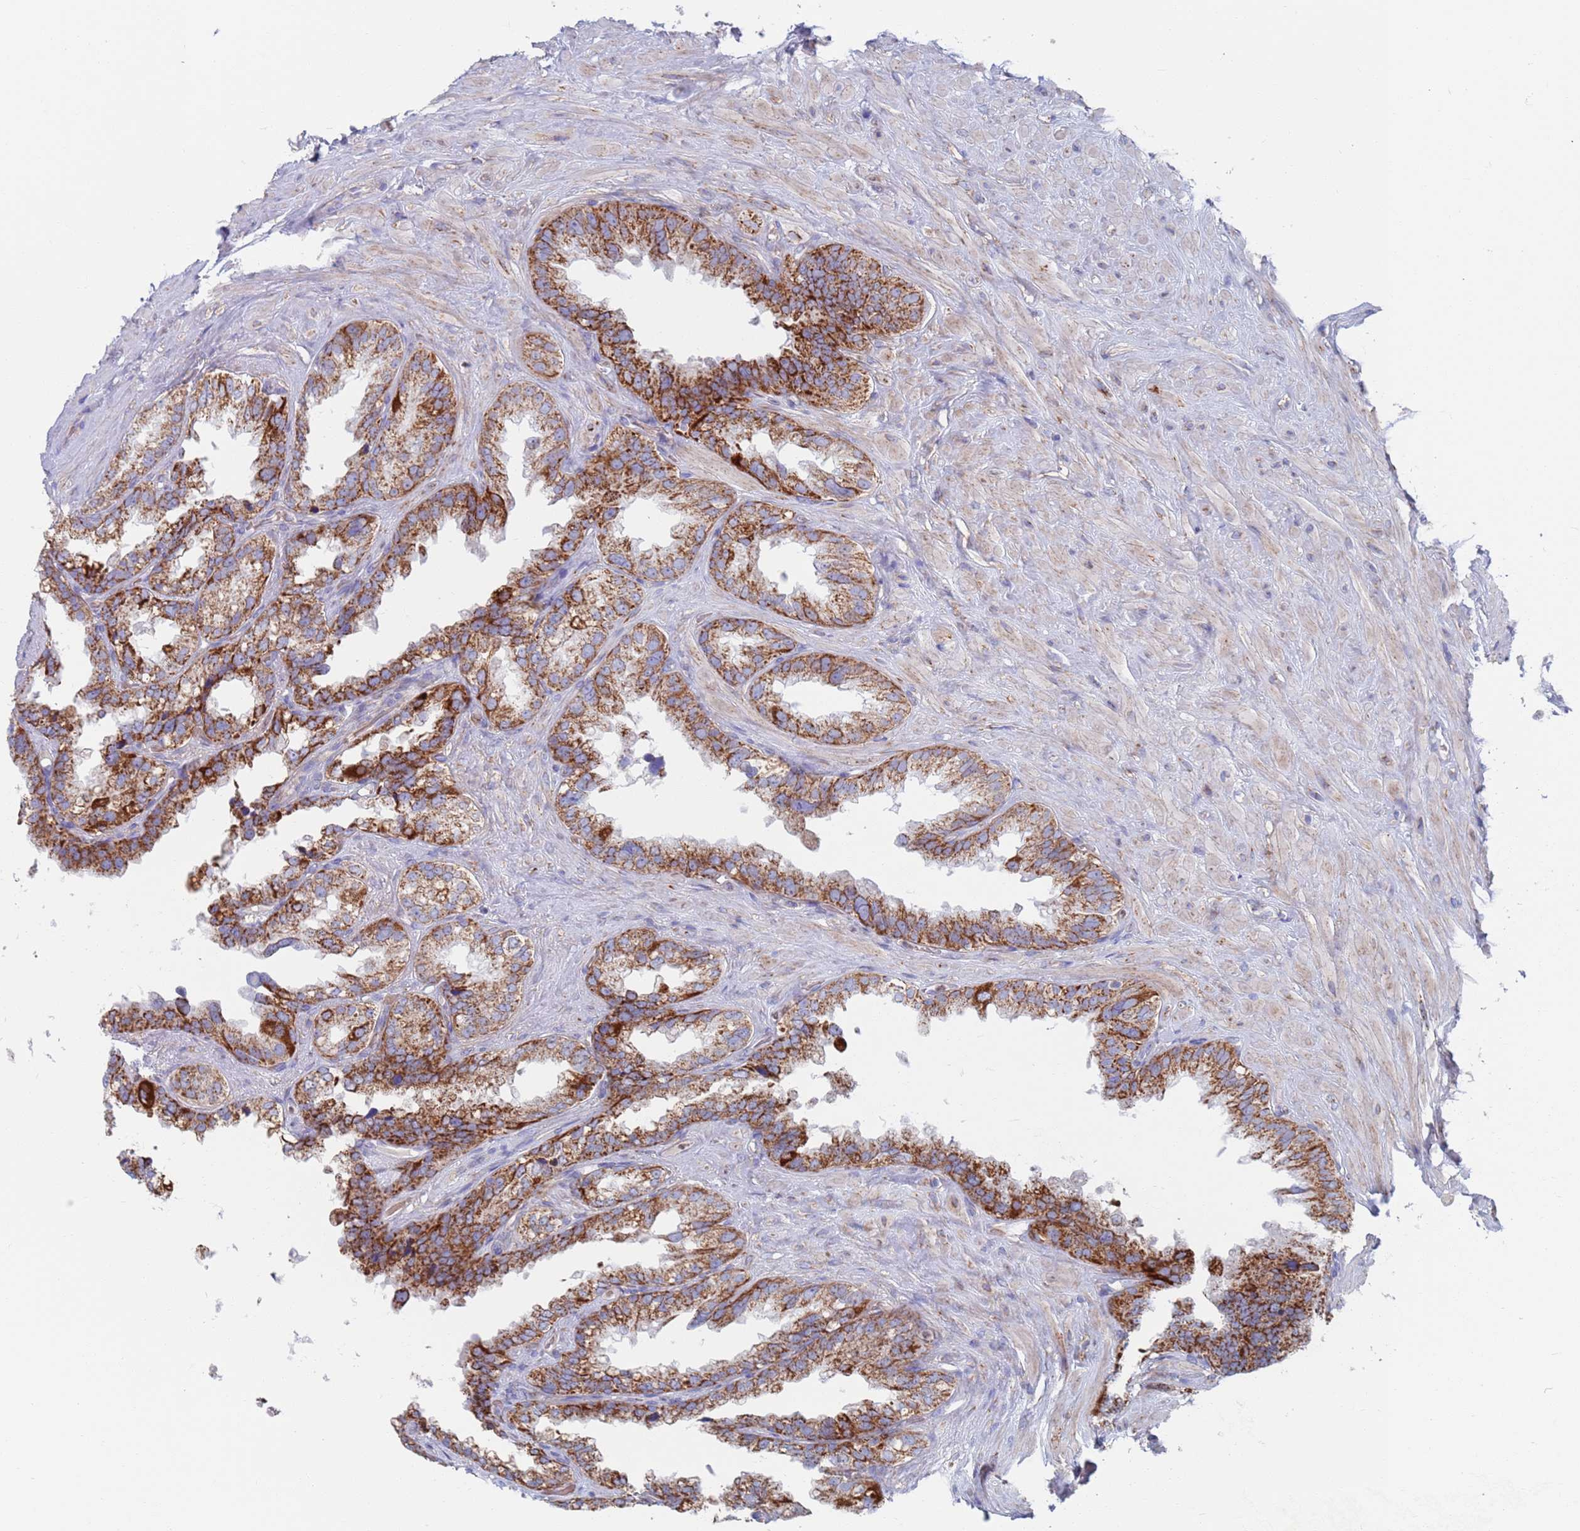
{"staining": {"intensity": "strong", "quantity": ">75%", "location": "cytoplasmic/membranous"}, "tissue": "seminal vesicle", "cell_type": "Glandular cells", "image_type": "normal", "snomed": [{"axis": "morphology", "description": "Normal tissue, NOS"}, {"axis": "topography", "description": "Seminal veicle"}], "caption": "Immunohistochemical staining of unremarkable human seminal vesicle shows high levels of strong cytoplasmic/membranous positivity in about >75% of glandular cells. (IHC, brightfield microscopy, high magnification).", "gene": "CHCHD6", "patient": {"sex": "male", "age": 80}}